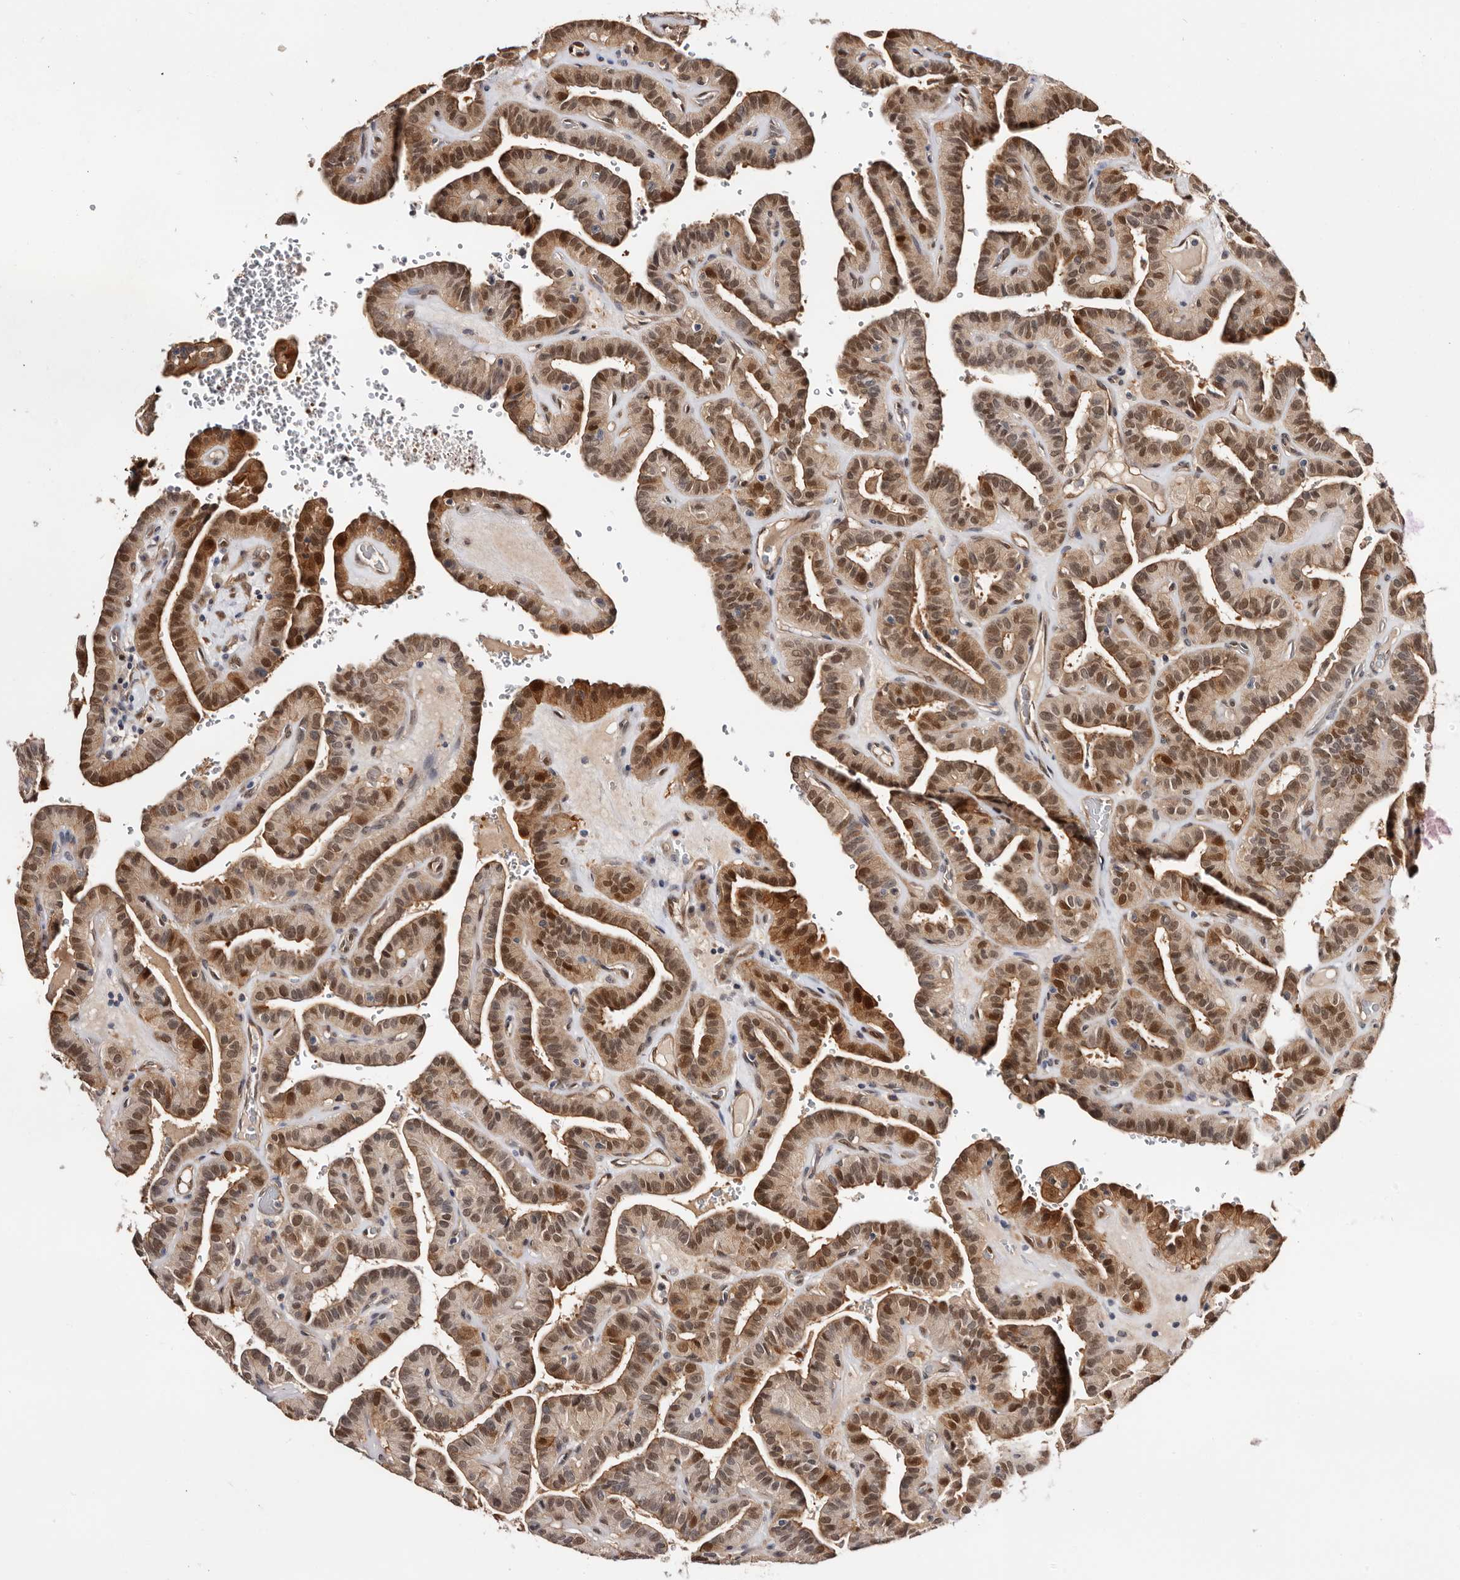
{"staining": {"intensity": "moderate", "quantity": ">75%", "location": "cytoplasmic/membranous,nuclear"}, "tissue": "thyroid cancer", "cell_type": "Tumor cells", "image_type": "cancer", "snomed": [{"axis": "morphology", "description": "Papillary adenocarcinoma, NOS"}, {"axis": "topography", "description": "Thyroid gland"}], "caption": "Moderate cytoplasmic/membranous and nuclear expression is identified in about >75% of tumor cells in thyroid cancer (papillary adenocarcinoma).", "gene": "TP53I3", "patient": {"sex": "male", "age": 77}}